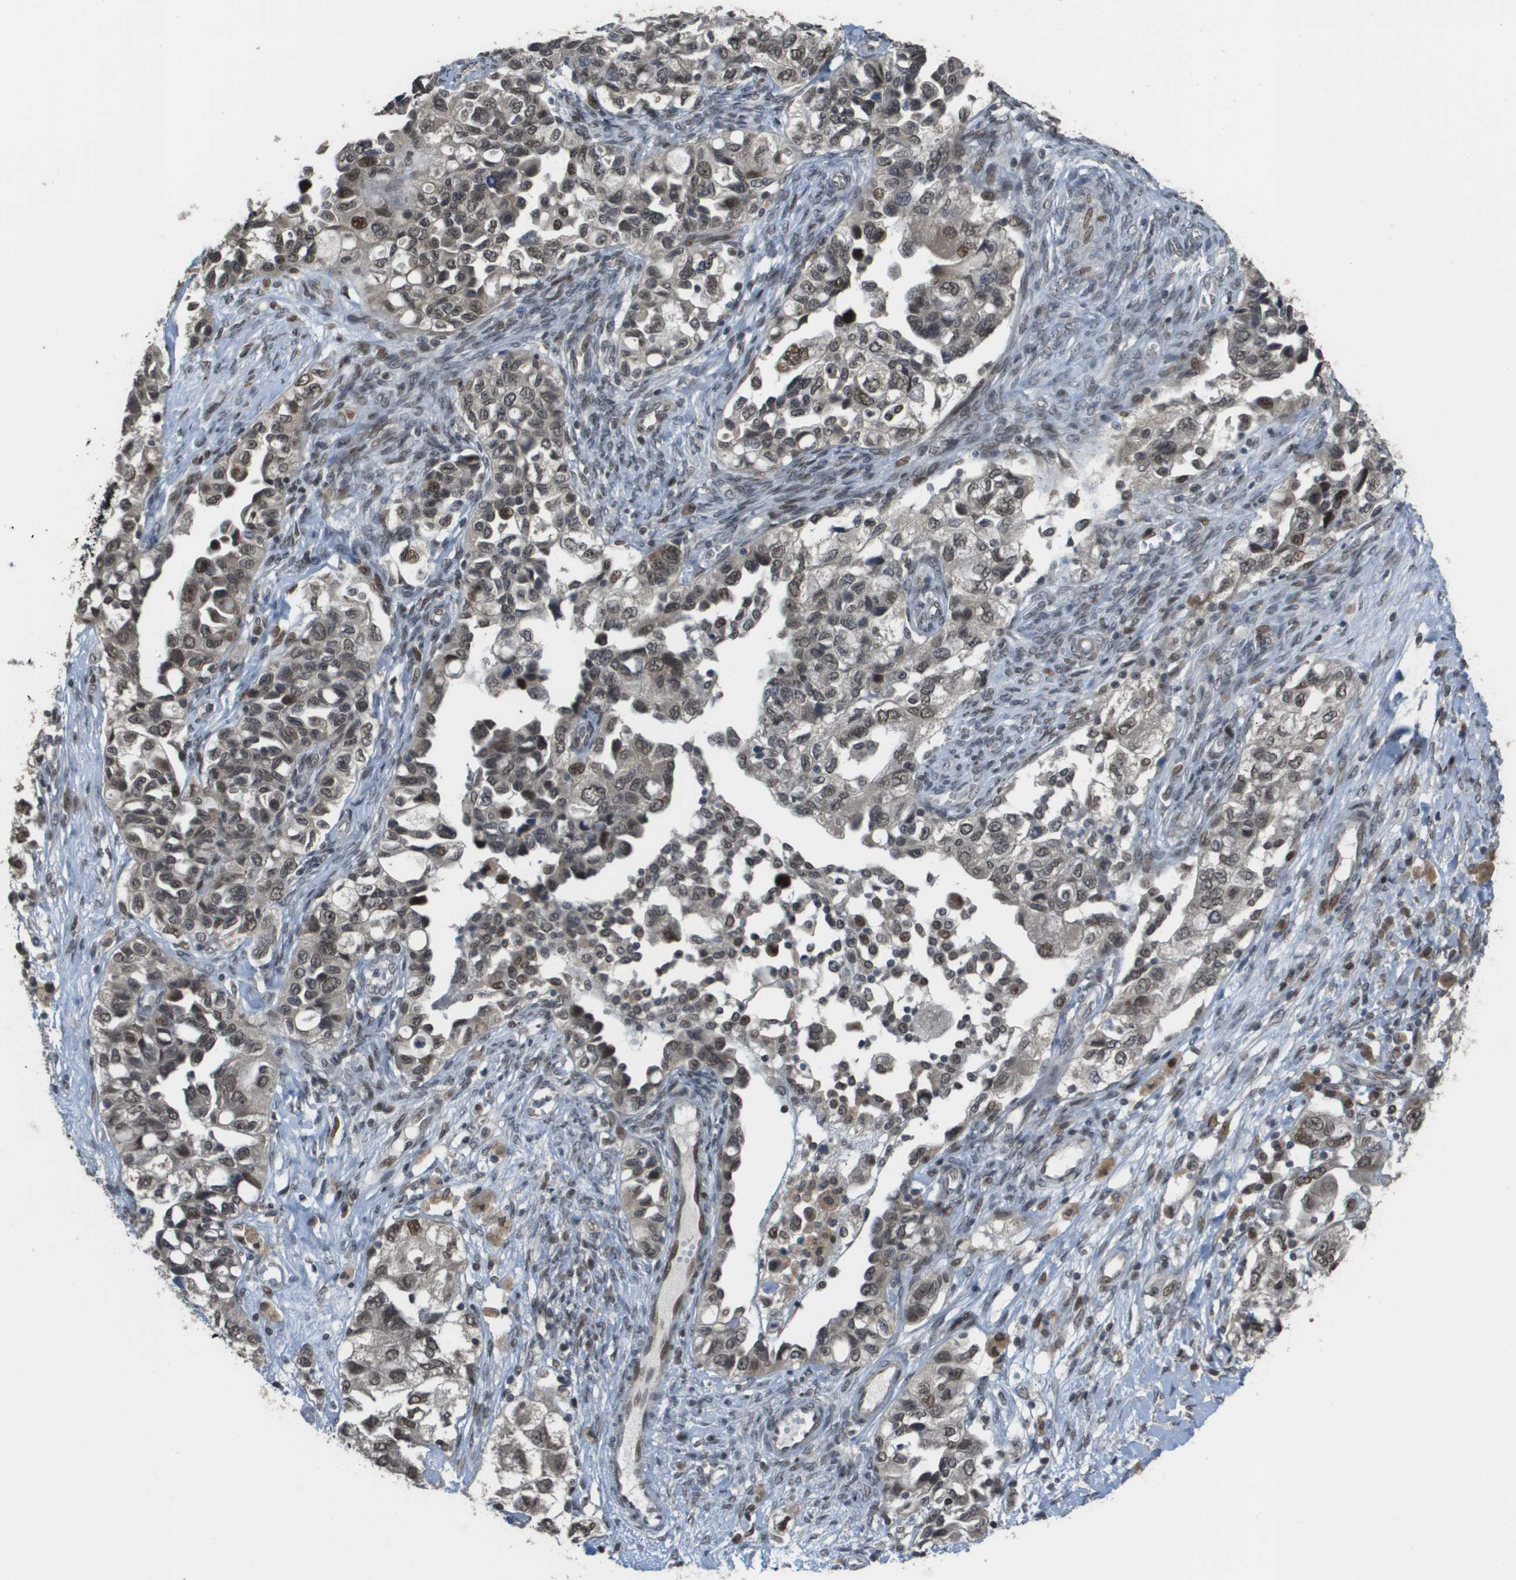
{"staining": {"intensity": "weak", "quantity": ">75%", "location": "cytoplasmic/membranous,nuclear"}, "tissue": "ovarian cancer", "cell_type": "Tumor cells", "image_type": "cancer", "snomed": [{"axis": "morphology", "description": "Carcinoma, NOS"}, {"axis": "morphology", "description": "Cystadenocarcinoma, serous, NOS"}, {"axis": "topography", "description": "Ovary"}], "caption": "Tumor cells display low levels of weak cytoplasmic/membranous and nuclear staining in about >75% of cells in carcinoma (ovarian).", "gene": "KAT5", "patient": {"sex": "female", "age": 69}}